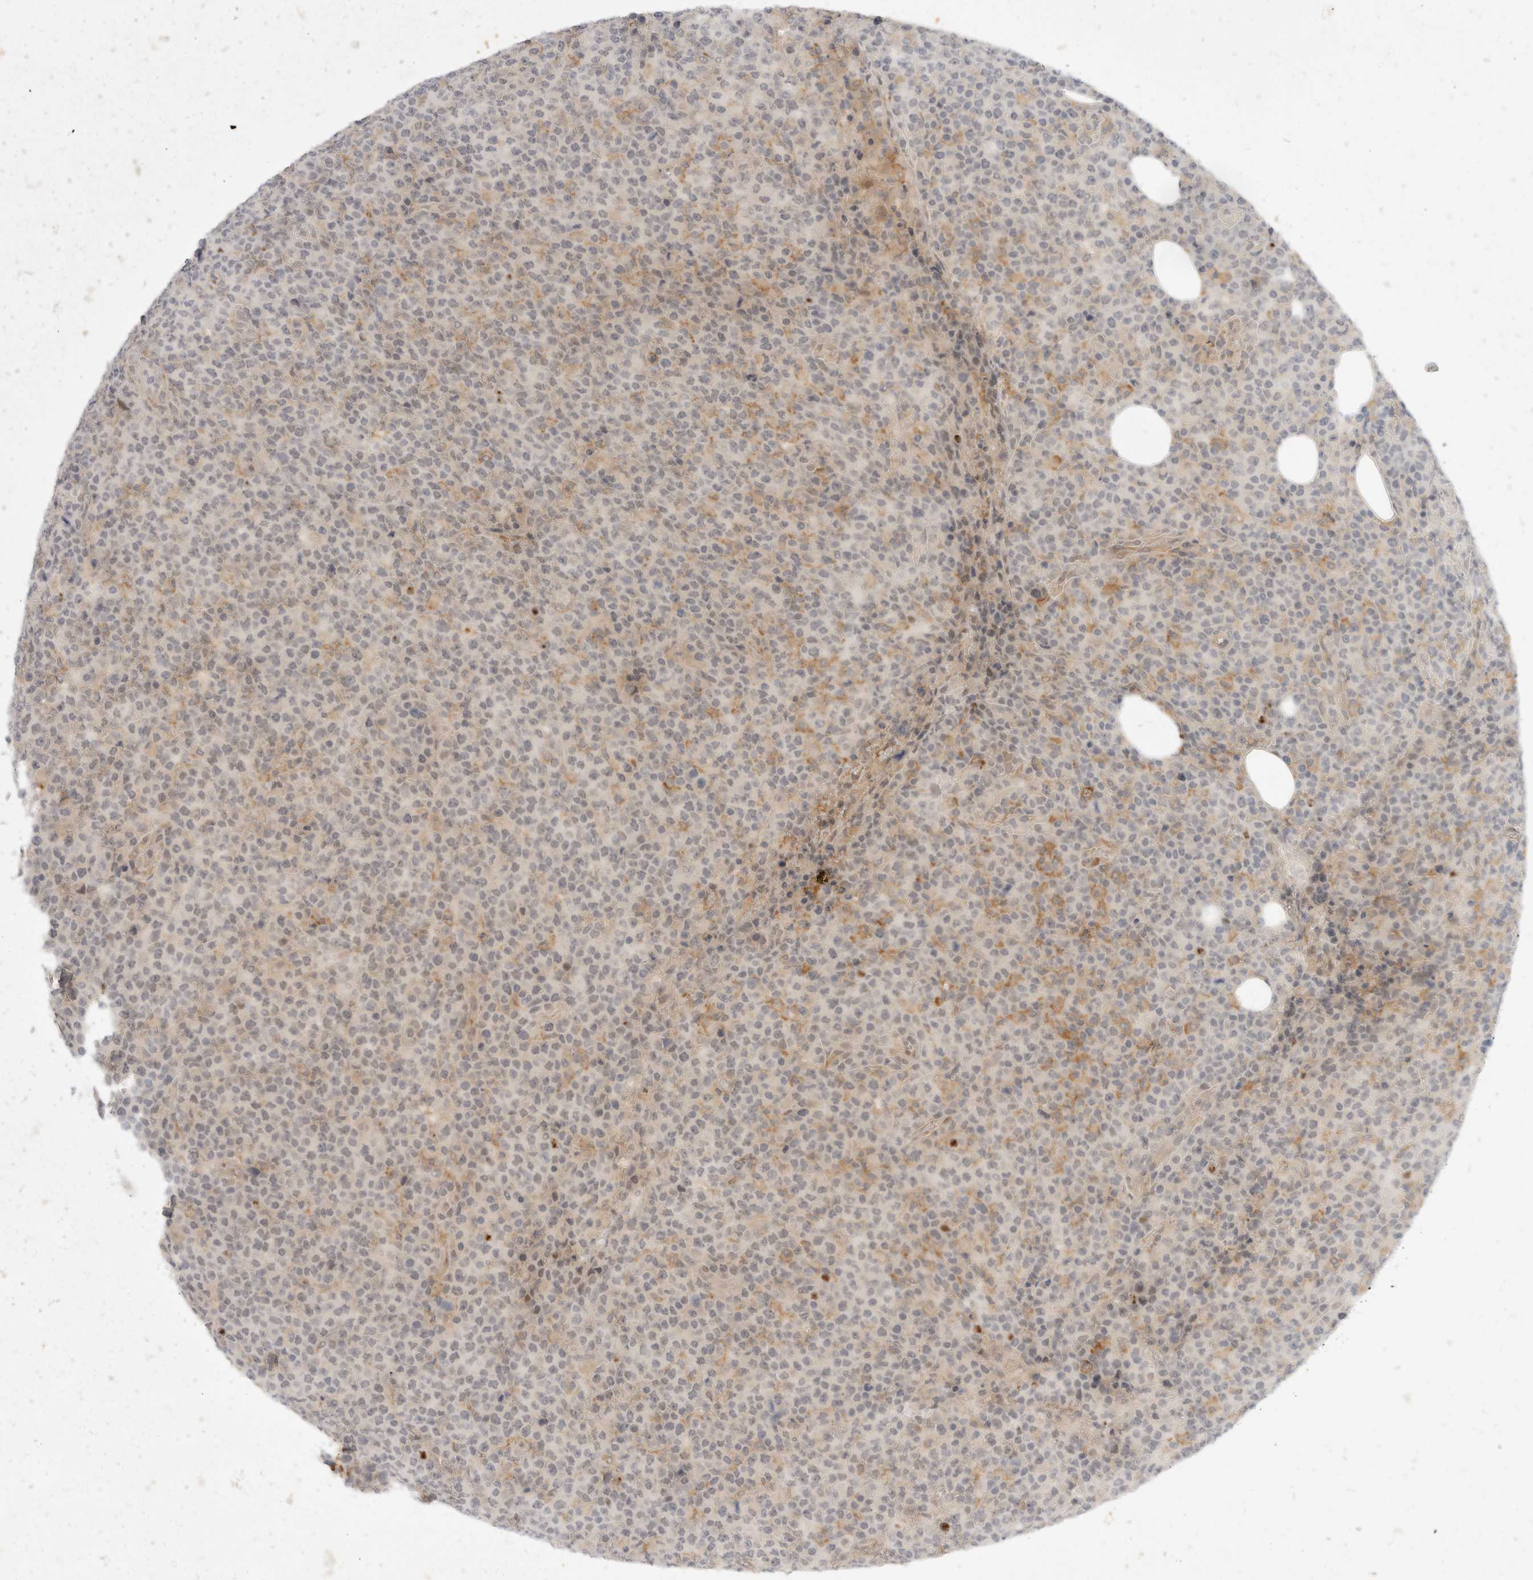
{"staining": {"intensity": "weak", "quantity": "<25%", "location": "cytoplasmic/membranous"}, "tissue": "lymphoma", "cell_type": "Tumor cells", "image_type": "cancer", "snomed": [{"axis": "morphology", "description": "Malignant lymphoma, non-Hodgkin's type, High grade"}, {"axis": "topography", "description": "Lymph node"}], "caption": "Immunohistochemistry (IHC) photomicrograph of neoplastic tissue: human lymphoma stained with DAB reveals no significant protein positivity in tumor cells.", "gene": "TOM1L2", "patient": {"sex": "male", "age": 13}}